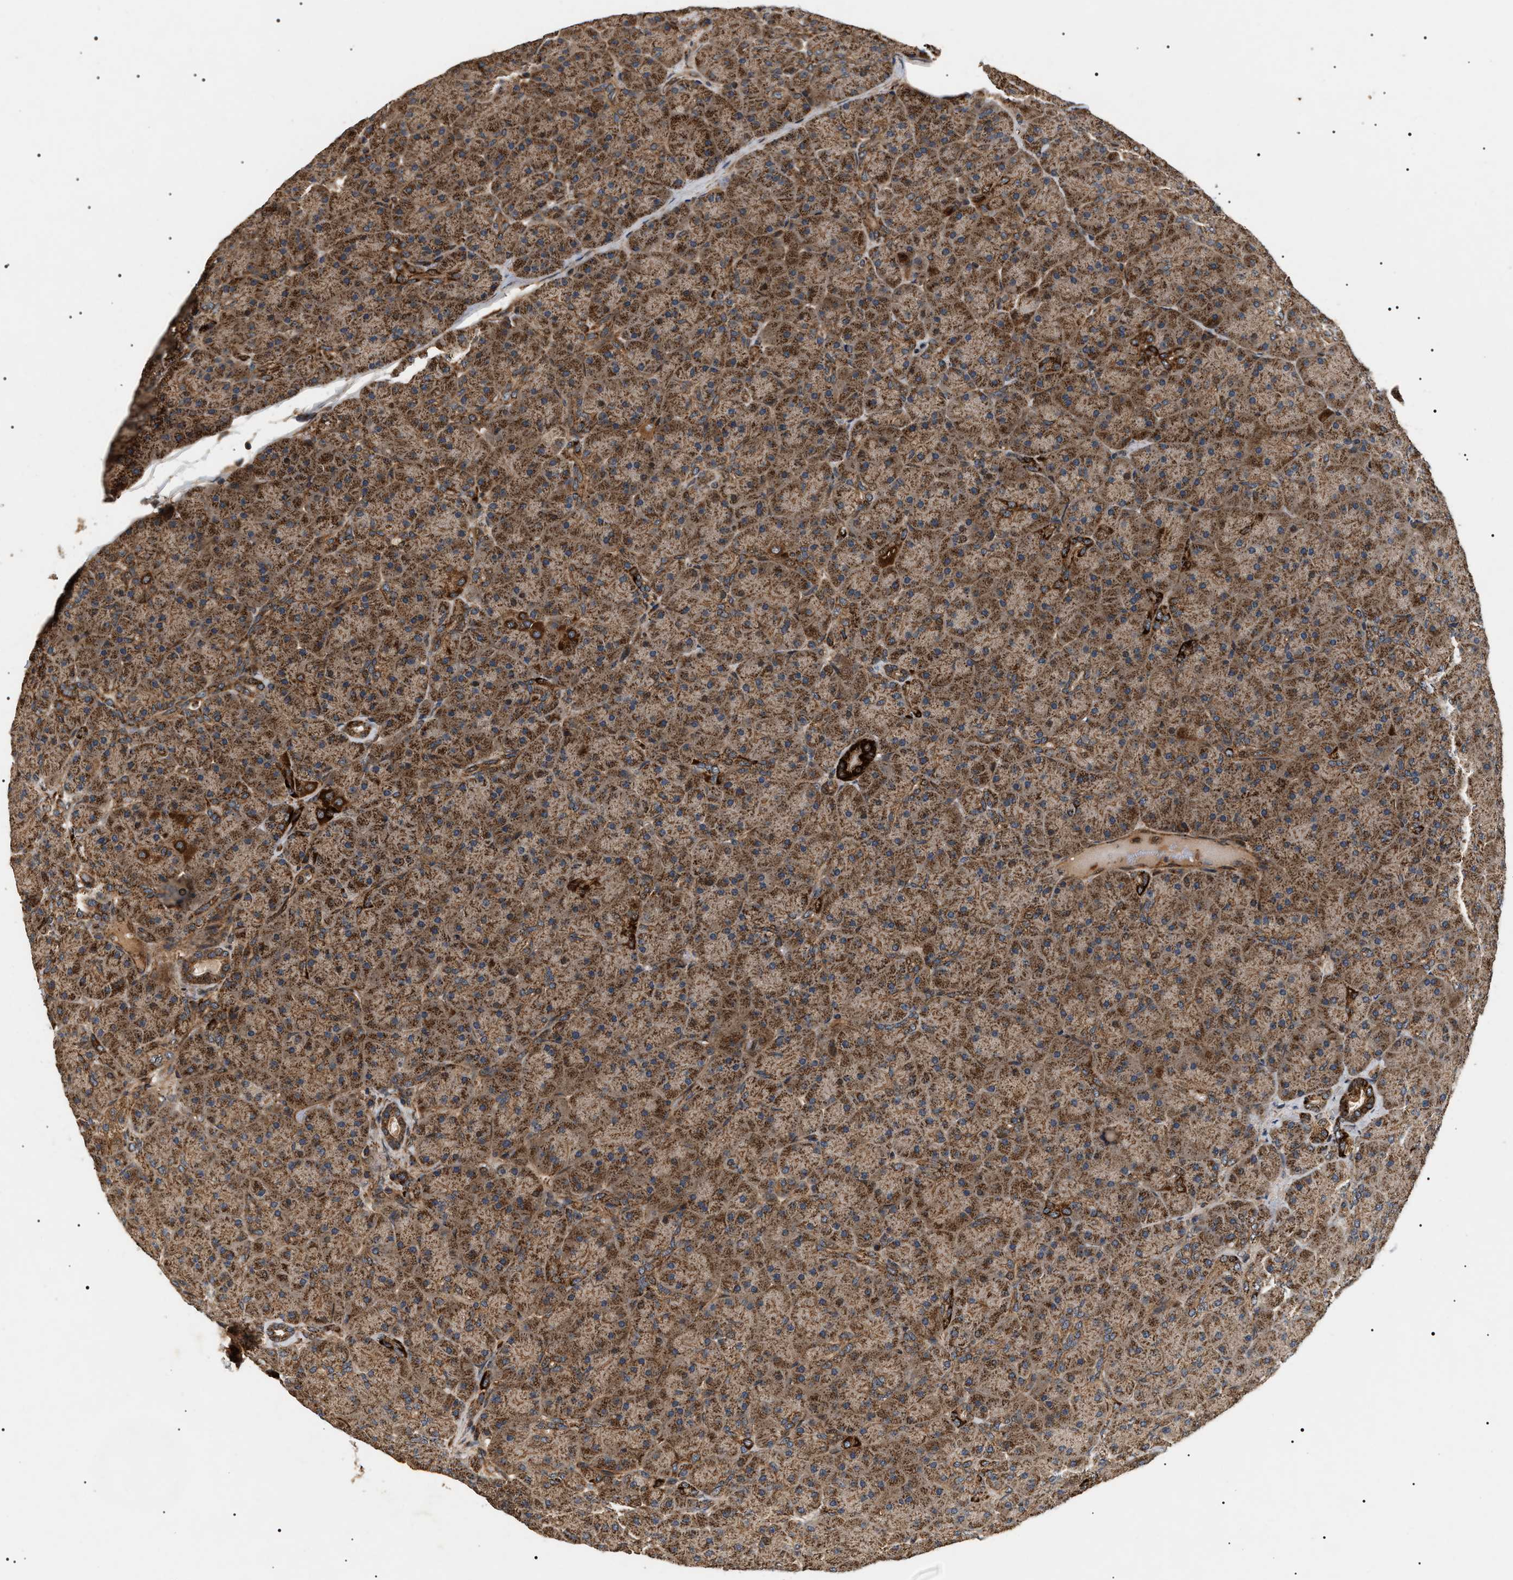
{"staining": {"intensity": "strong", "quantity": ">75%", "location": "cytoplasmic/membranous"}, "tissue": "pancreas", "cell_type": "Exocrine glandular cells", "image_type": "normal", "snomed": [{"axis": "morphology", "description": "Normal tissue, NOS"}, {"axis": "topography", "description": "Pancreas"}], "caption": "Protein staining reveals strong cytoplasmic/membranous positivity in about >75% of exocrine glandular cells in benign pancreas.", "gene": "ZBTB26", "patient": {"sex": "male", "age": 66}}